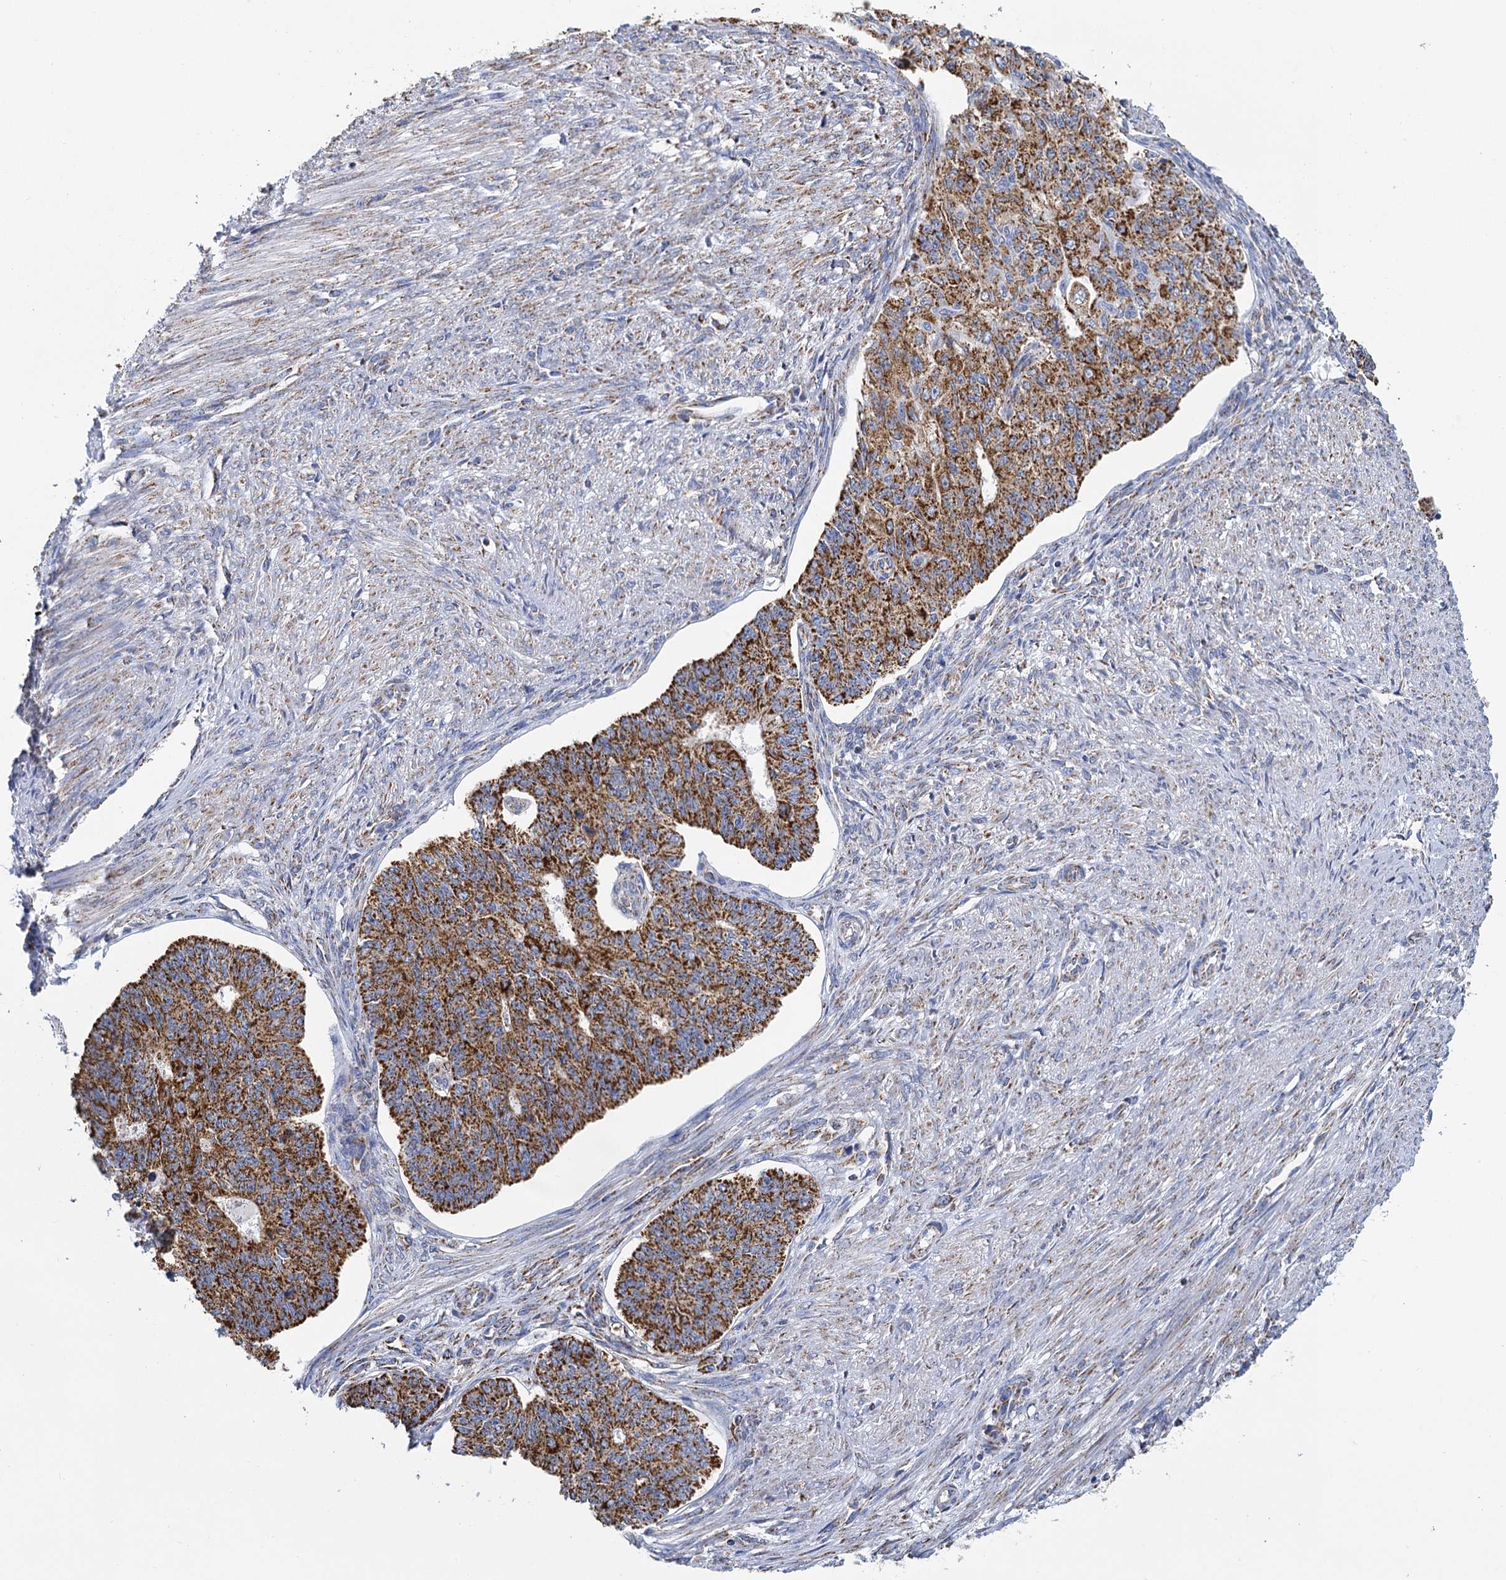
{"staining": {"intensity": "strong", "quantity": ">75%", "location": "cytoplasmic/membranous"}, "tissue": "endometrial cancer", "cell_type": "Tumor cells", "image_type": "cancer", "snomed": [{"axis": "morphology", "description": "Adenocarcinoma, NOS"}, {"axis": "topography", "description": "Endometrium"}], "caption": "DAB (3,3'-diaminobenzidine) immunohistochemical staining of endometrial cancer (adenocarcinoma) demonstrates strong cytoplasmic/membranous protein positivity in approximately >75% of tumor cells.", "gene": "CCP110", "patient": {"sex": "female", "age": 32}}